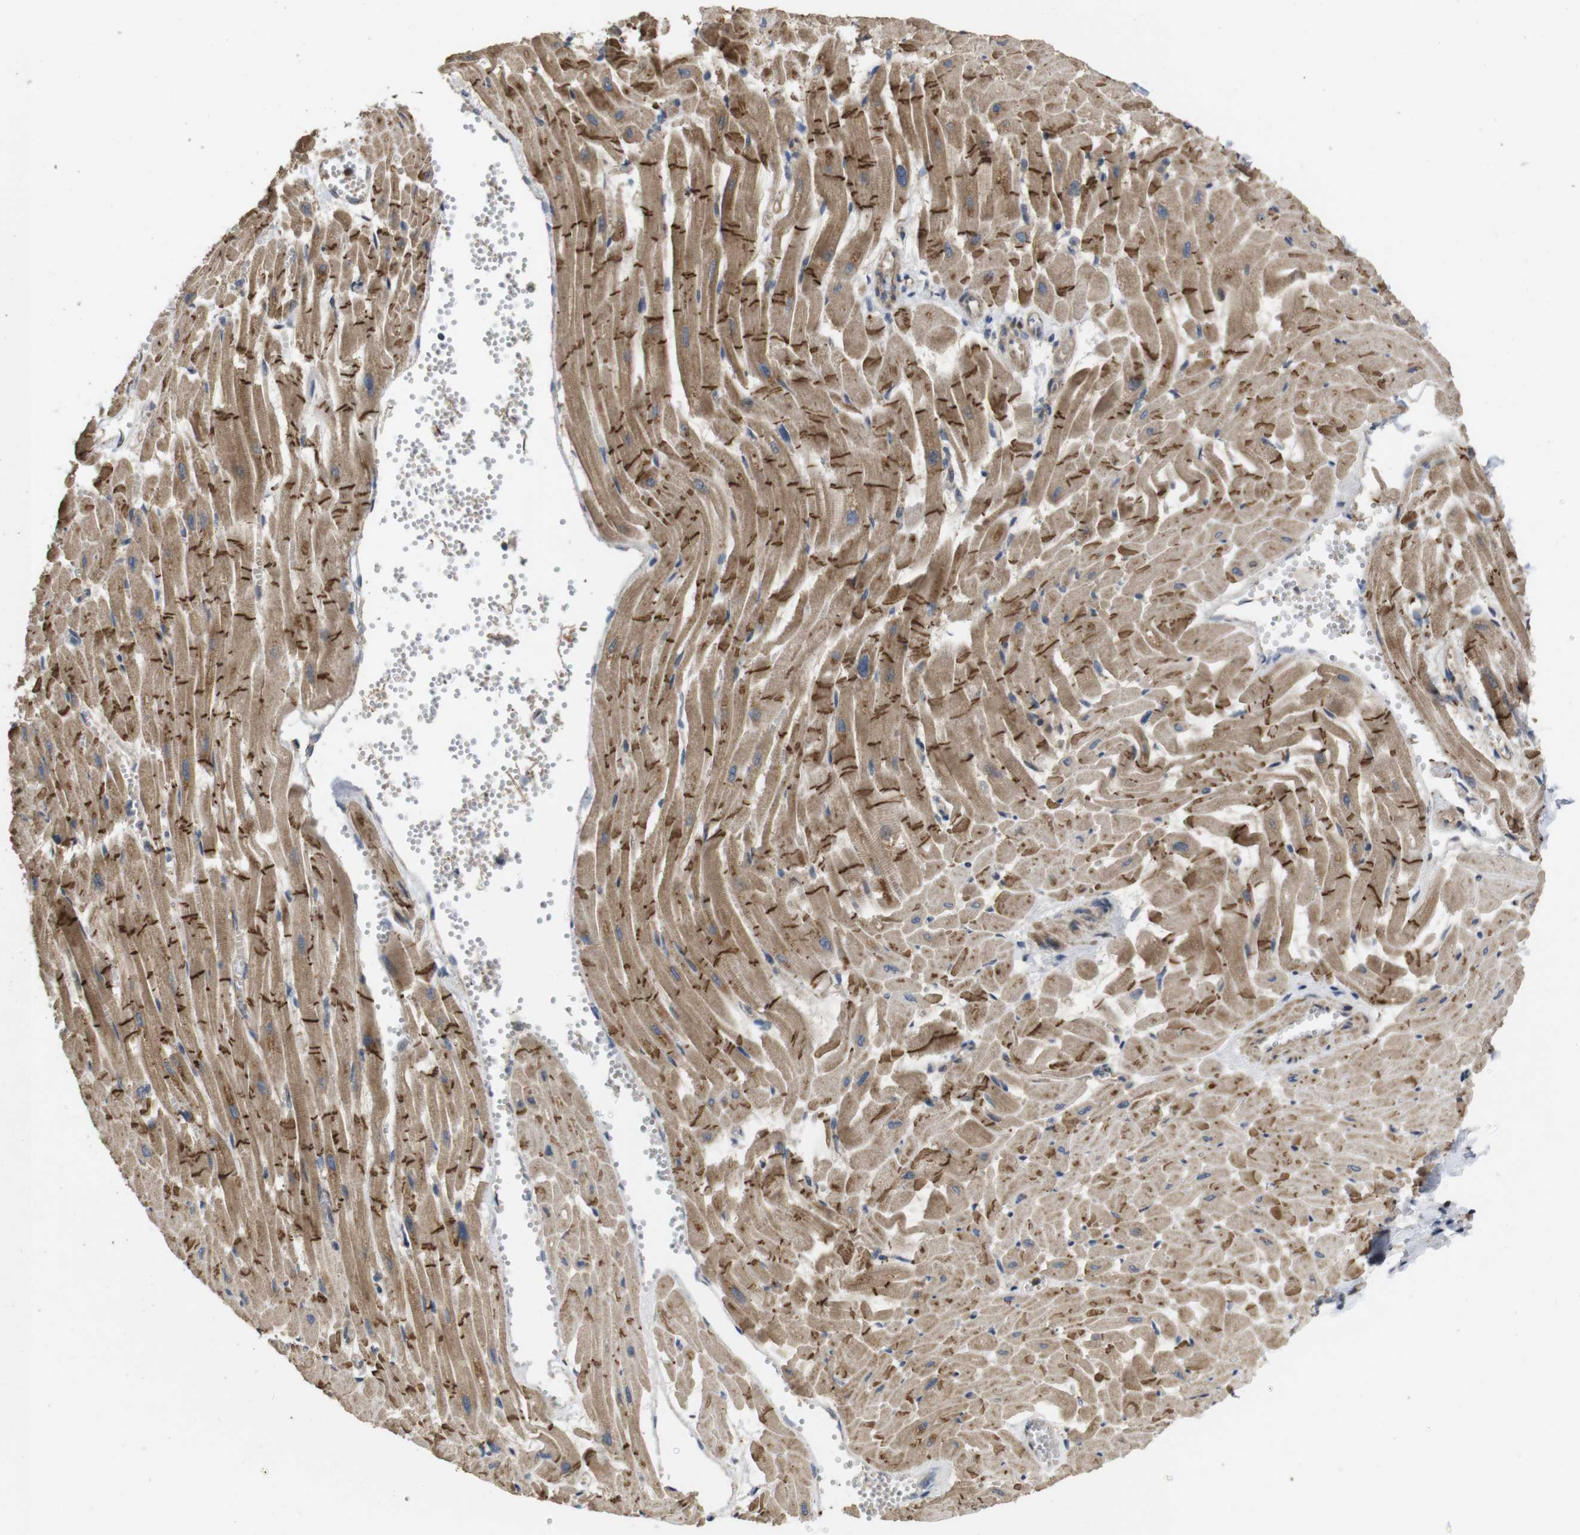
{"staining": {"intensity": "moderate", "quantity": ">75%", "location": "cytoplasmic/membranous"}, "tissue": "heart muscle", "cell_type": "Cardiomyocytes", "image_type": "normal", "snomed": [{"axis": "morphology", "description": "Normal tissue, NOS"}, {"axis": "topography", "description": "Heart"}], "caption": "Moderate cytoplasmic/membranous staining for a protein is identified in approximately >75% of cardiomyocytes of unremarkable heart muscle using immunohistochemistry.", "gene": "PCDHB10", "patient": {"sex": "female", "age": 19}}